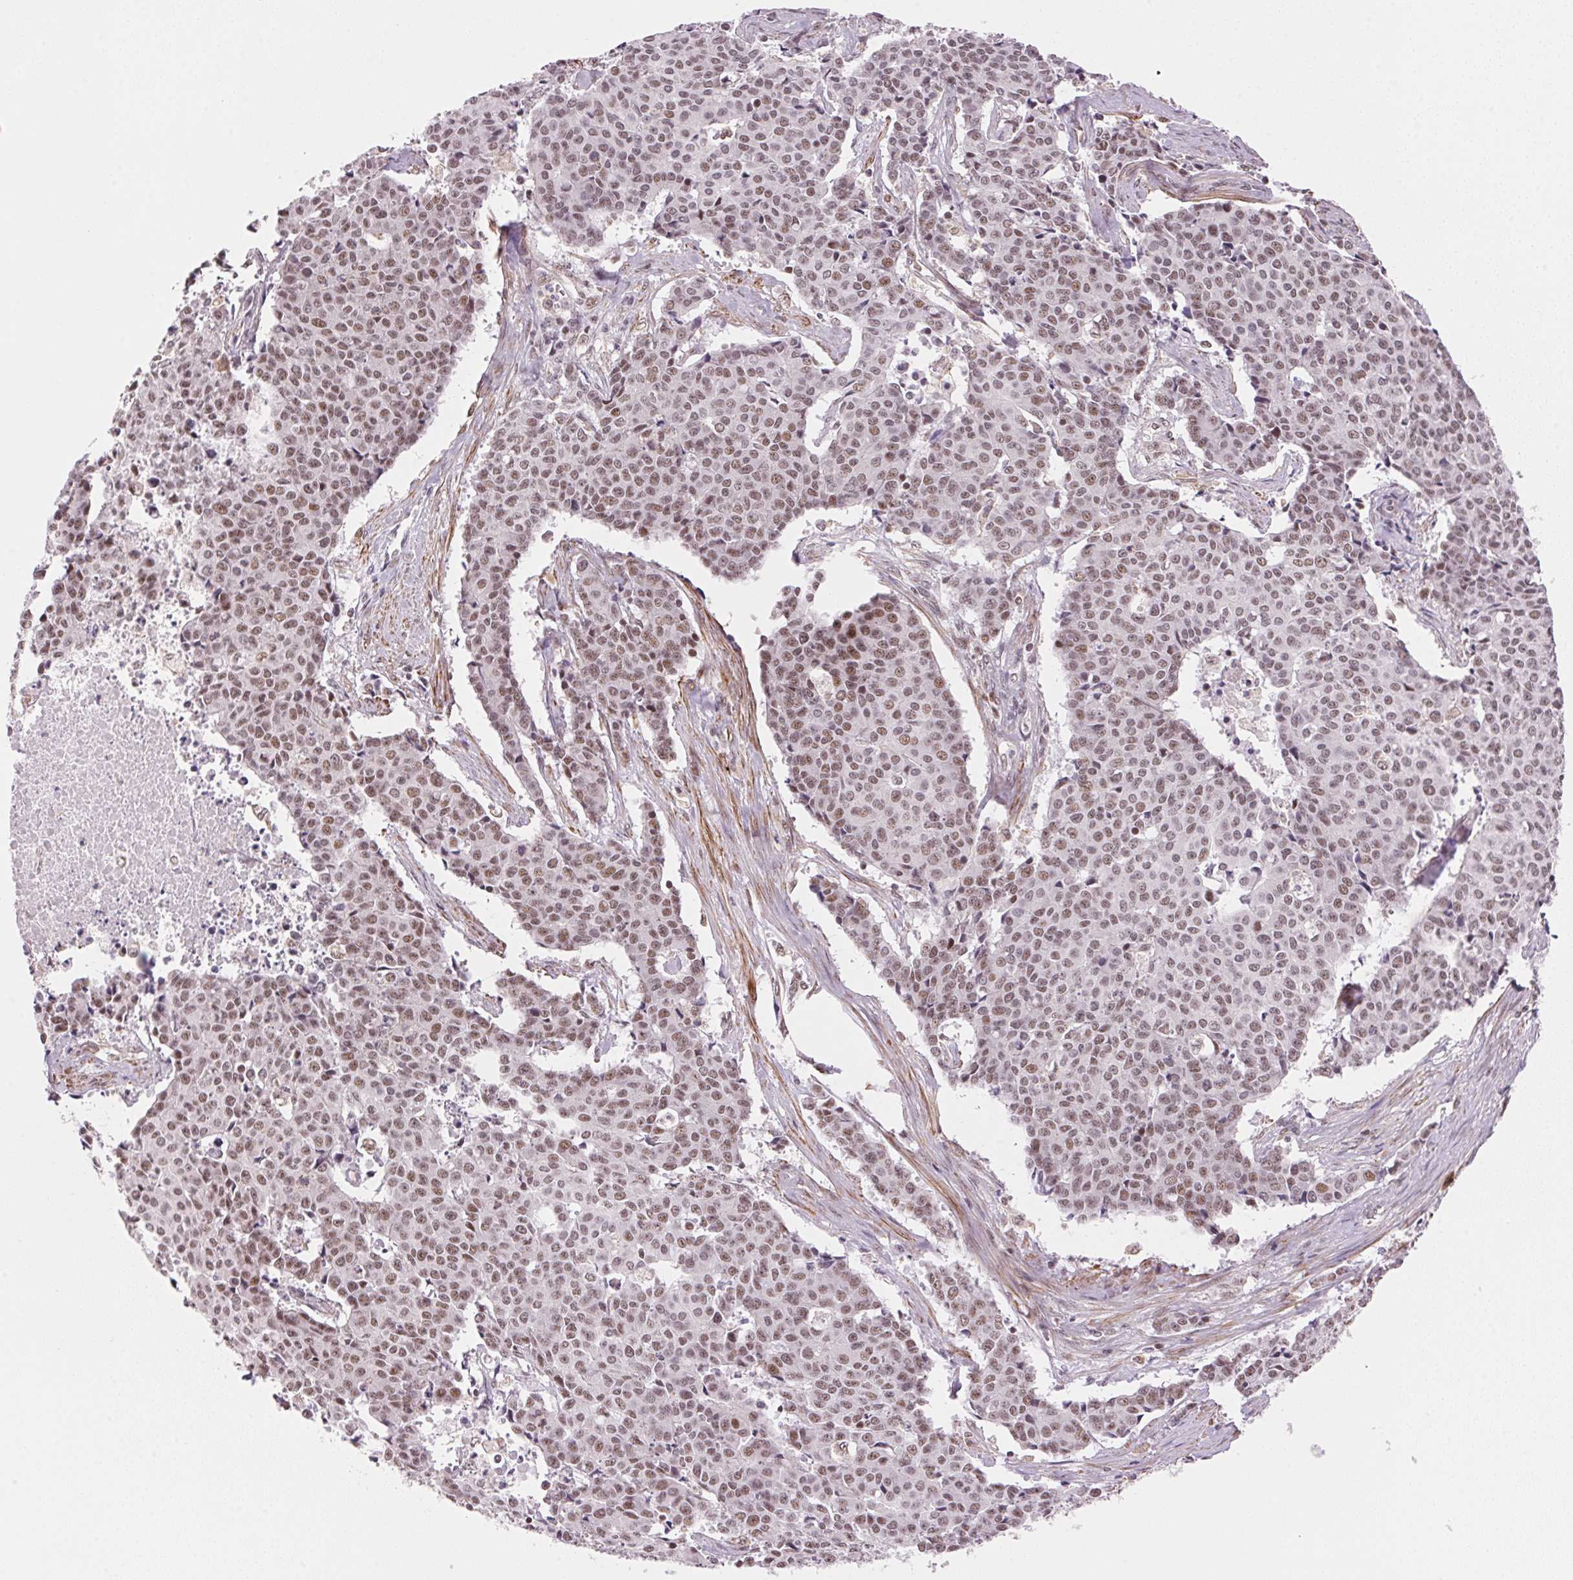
{"staining": {"intensity": "moderate", "quantity": ">75%", "location": "nuclear"}, "tissue": "cervical cancer", "cell_type": "Tumor cells", "image_type": "cancer", "snomed": [{"axis": "morphology", "description": "Squamous cell carcinoma, NOS"}, {"axis": "topography", "description": "Cervix"}], "caption": "Cervical cancer (squamous cell carcinoma) was stained to show a protein in brown. There is medium levels of moderate nuclear expression in approximately >75% of tumor cells. (DAB IHC with brightfield microscopy, high magnification).", "gene": "HNRNPDL", "patient": {"sex": "female", "age": 28}}